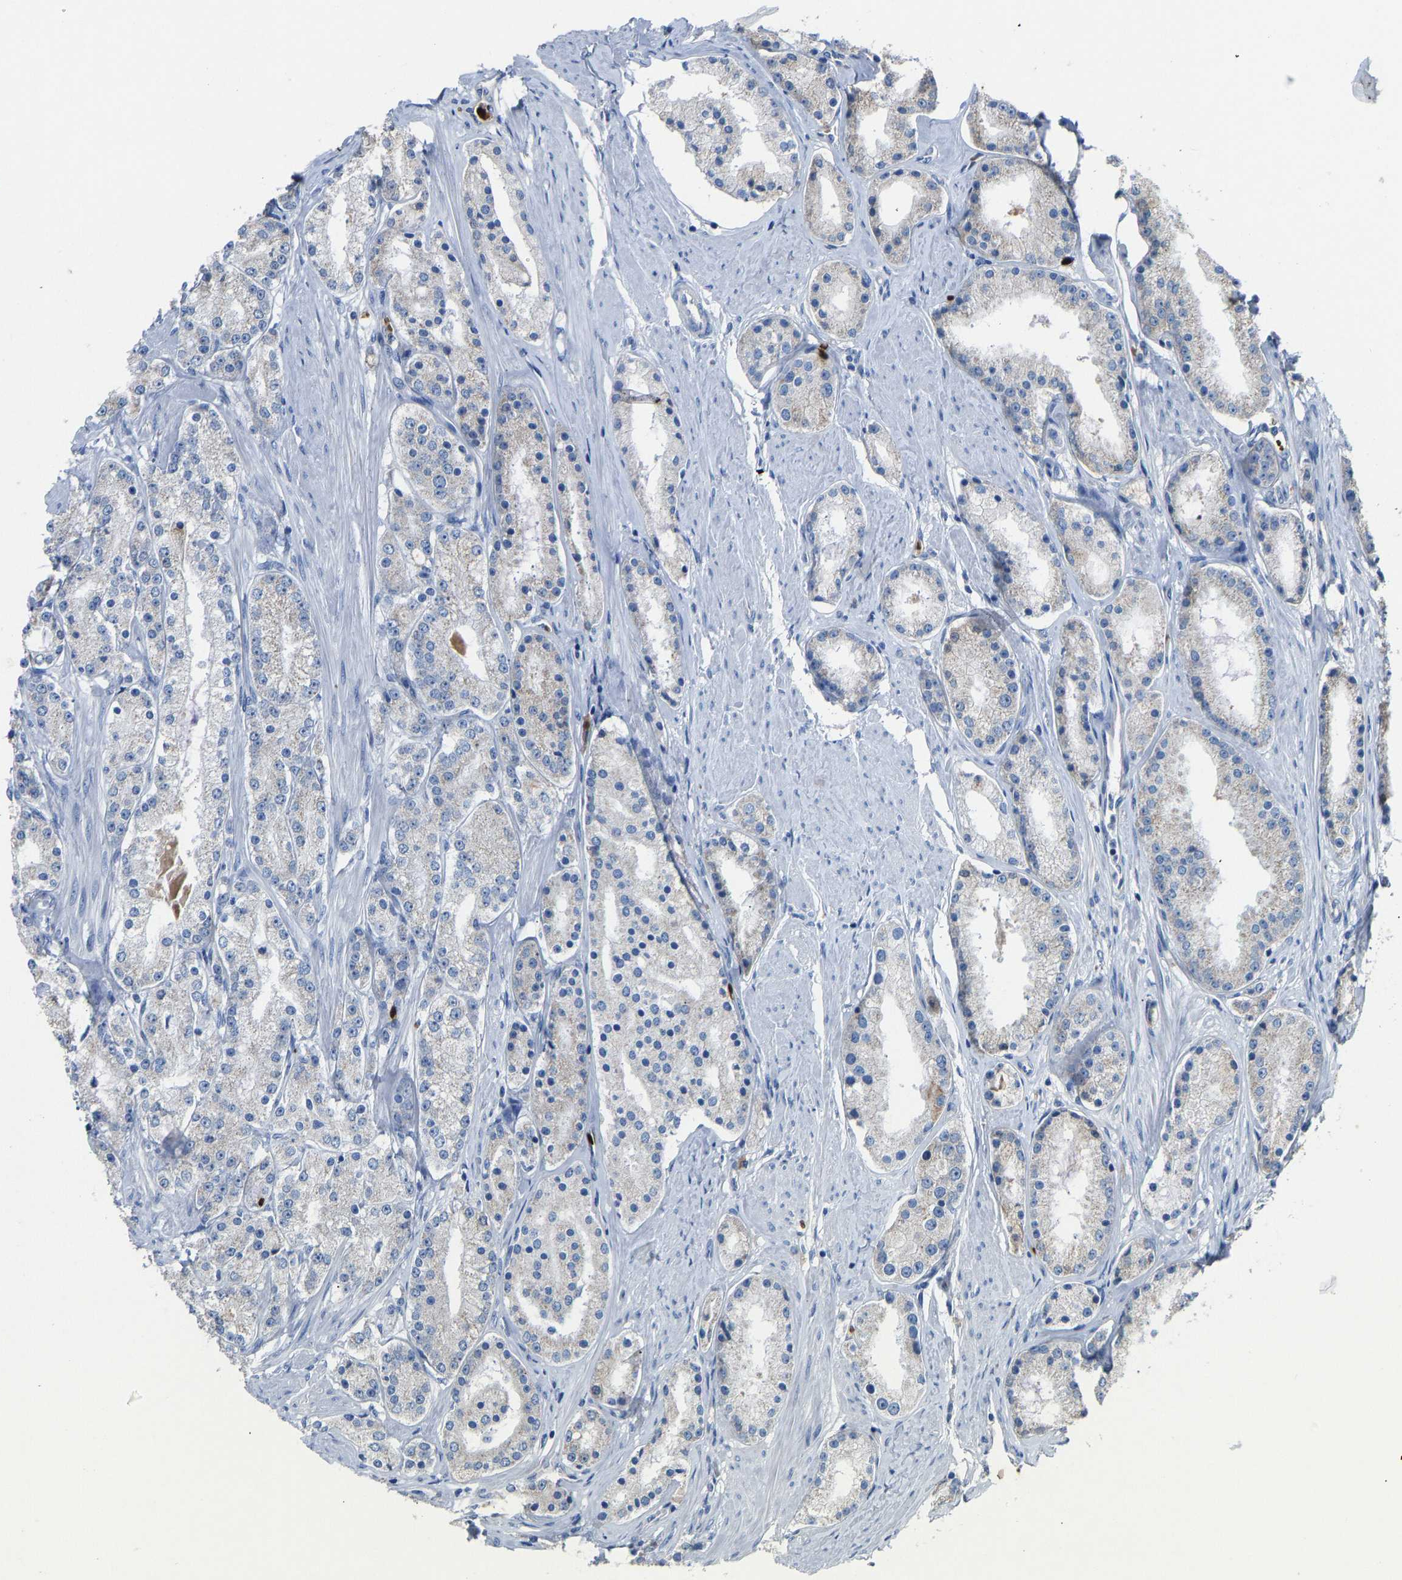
{"staining": {"intensity": "negative", "quantity": "none", "location": "none"}, "tissue": "prostate cancer", "cell_type": "Tumor cells", "image_type": "cancer", "snomed": [{"axis": "morphology", "description": "Adenocarcinoma, Low grade"}, {"axis": "topography", "description": "Prostate"}], "caption": "High magnification brightfield microscopy of prostate cancer stained with DAB (brown) and counterstained with hematoxylin (blue): tumor cells show no significant staining.", "gene": "PIGS", "patient": {"sex": "male", "age": 63}}